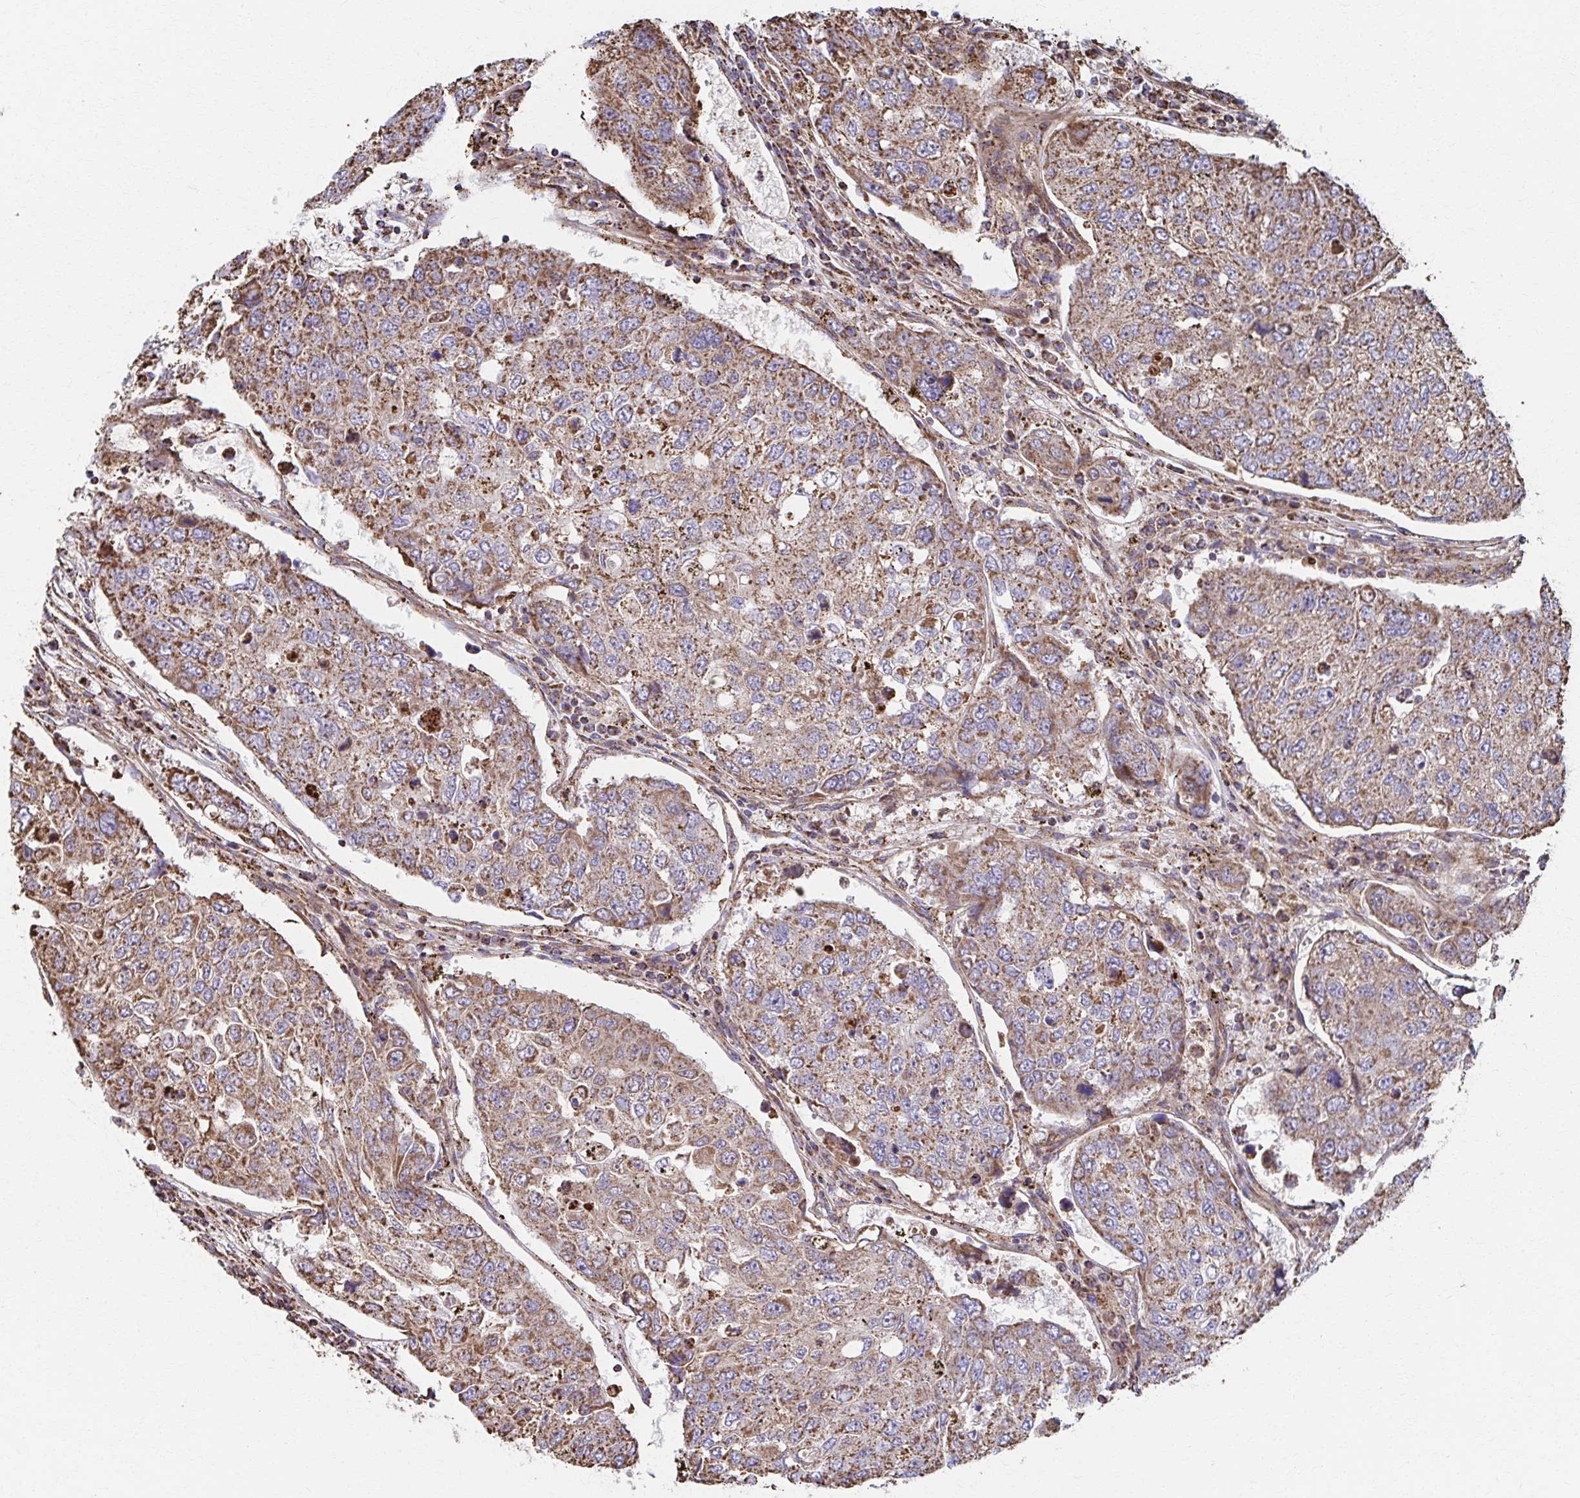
{"staining": {"intensity": "moderate", "quantity": ">75%", "location": "cytoplasmic/membranous"}, "tissue": "urothelial cancer", "cell_type": "Tumor cells", "image_type": "cancer", "snomed": [{"axis": "morphology", "description": "Urothelial carcinoma, High grade"}, {"axis": "topography", "description": "Lymph node"}, {"axis": "topography", "description": "Urinary bladder"}], "caption": "An image showing moderate cytoplasmic/membranous expression in approximately >75% of tumor cells in high-grade urothelial carcinoma, as visualized by brown immunohistochemical staining.", "gene": "SAT1", "patient": {"sex": "male", "age": 51}}